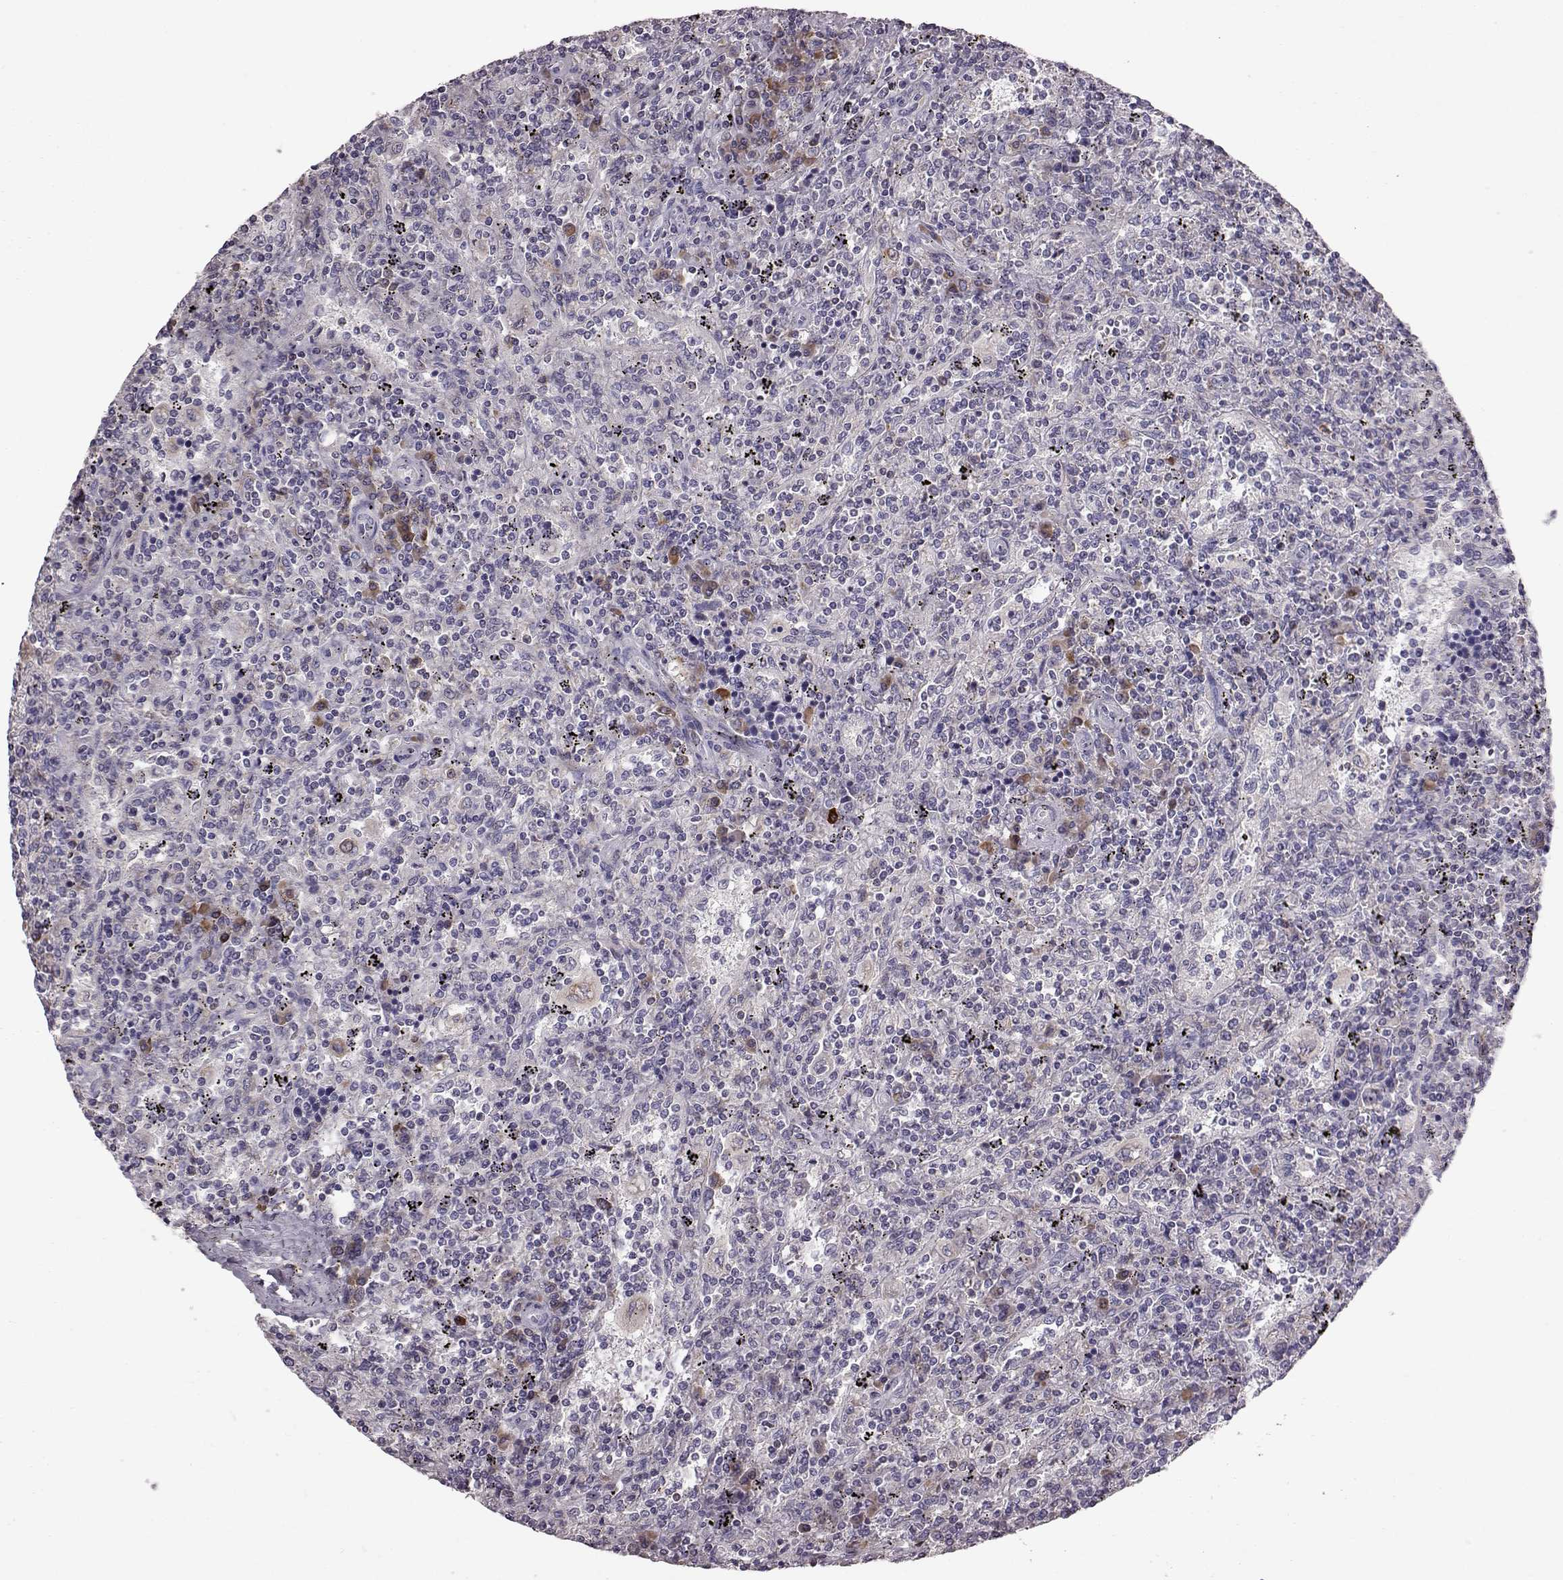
{"staining": {"intensity": "weak", "quantity": "<25%", "location": "cytoplasmic/membranous"}, "tissue": "lymphoma", "cell_type": "Tumor cells", "image_type": "cancer", "snomed": [{"axis": "morphology", "description": "Malignant lymphoma, non-Hodgkin's type, Low grade"}, {"axis": "topography", "description": "Spleen"}], "caption": "An IHC histopathology image of malignant lymphoma, non-Hodgkin's type (low-grade) is shown. There is no staining in tumor cells of malignant lymphoma, non-Hodgkin's type (low-grade).", "gene": "ADGRG2", "patient": {"sex": "male", "age": 62}}